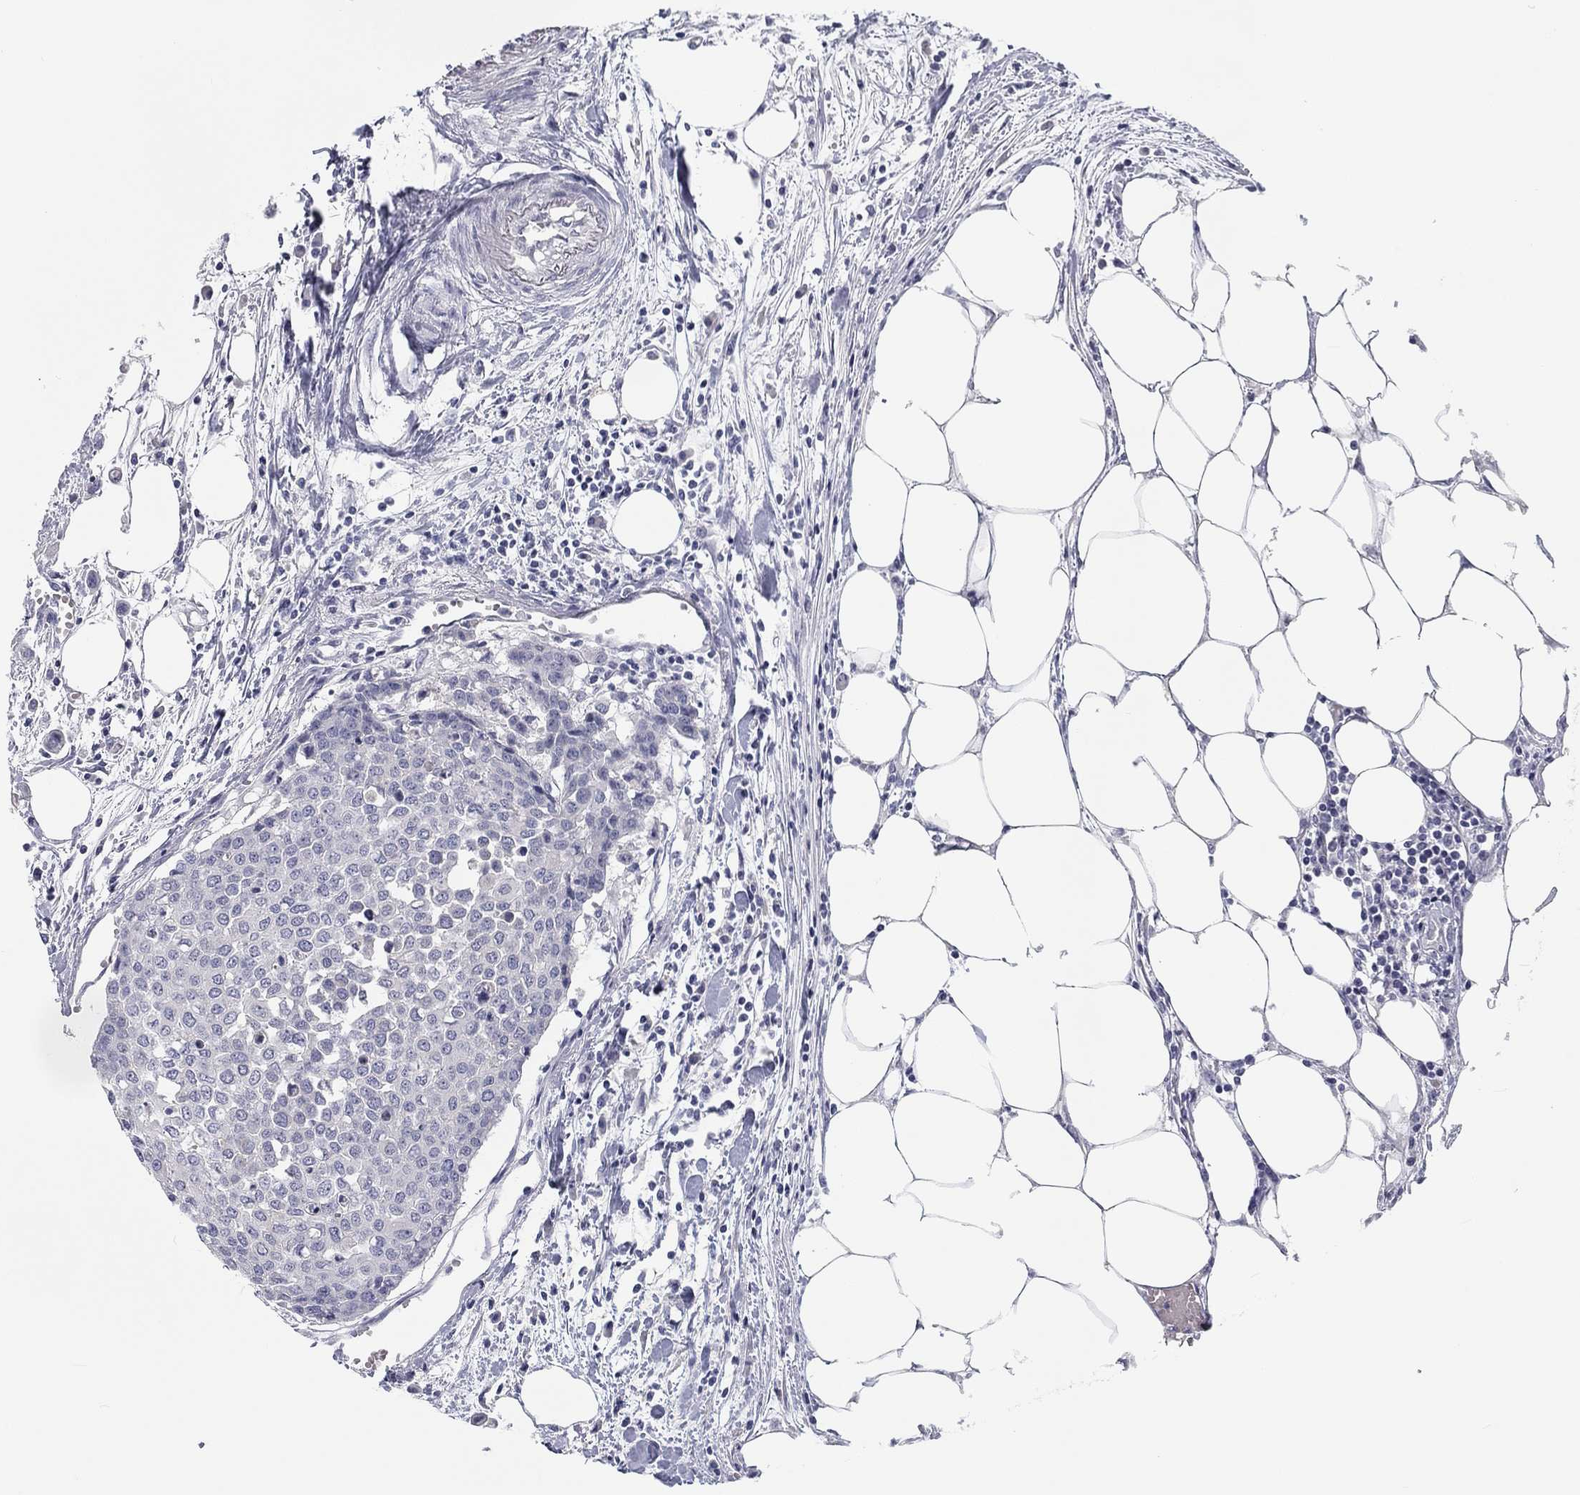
{"staining": {"intensity": "negative", "quantity": "none", "location": "none"}, "tissue": "carcinoid", "cell_type": "Tumor cells", "image_type": "cancer", "snomed": [{"axis": "morphology", "description": "Carcinoid, malignant, NOS"}, {"axis": "topography", "description": "Colon"}], "caption": "This histopathology image is of carcinoid stained with immunohistochemistry to label a protein in brown with the nuclei are counter-stained blue. There is no staining in tumor cells.", "gene": "CALB1", "patient": {"sex": "male", "age": 81}}